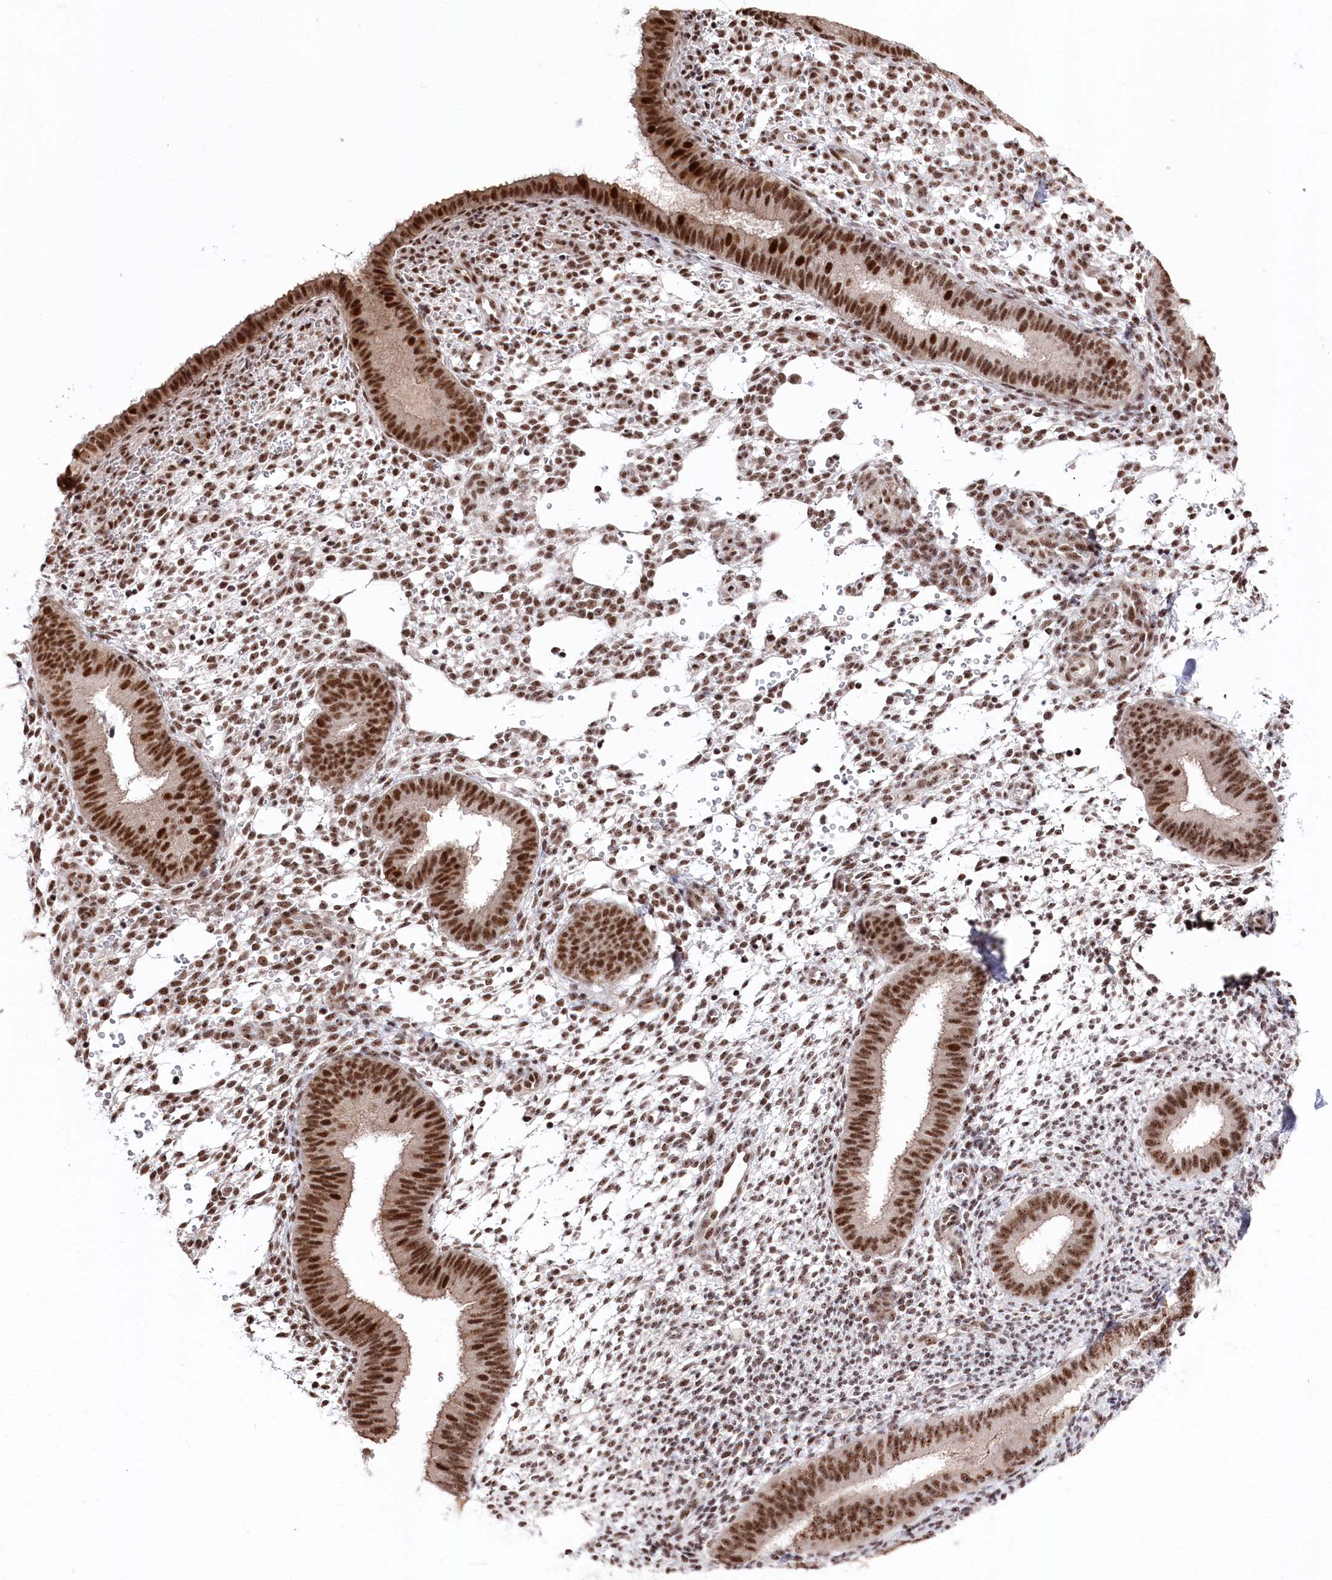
{"staining": {"intensity": "weak", "quantity": ">75%", "location": "nuclear"}, "tissue": "endometrium", "cell_type": "Cells in endometrial stroma", "image_type": "normal", "snomed": [{"axis": "morphology", "description": "Normal tissue, NOS"}, {"axis": "topography", "description": "Uterus"}, {"axis": "topography", "description": "Endometrium"}], "caption": "About >75% of cells in endometrial stroma in benign endometrium exhibit weak nuclear protein staining as visualized by brown immunohistochemical staining.", "gene": "POLR2H", "patient": {"sex": "female", "age": 48}}